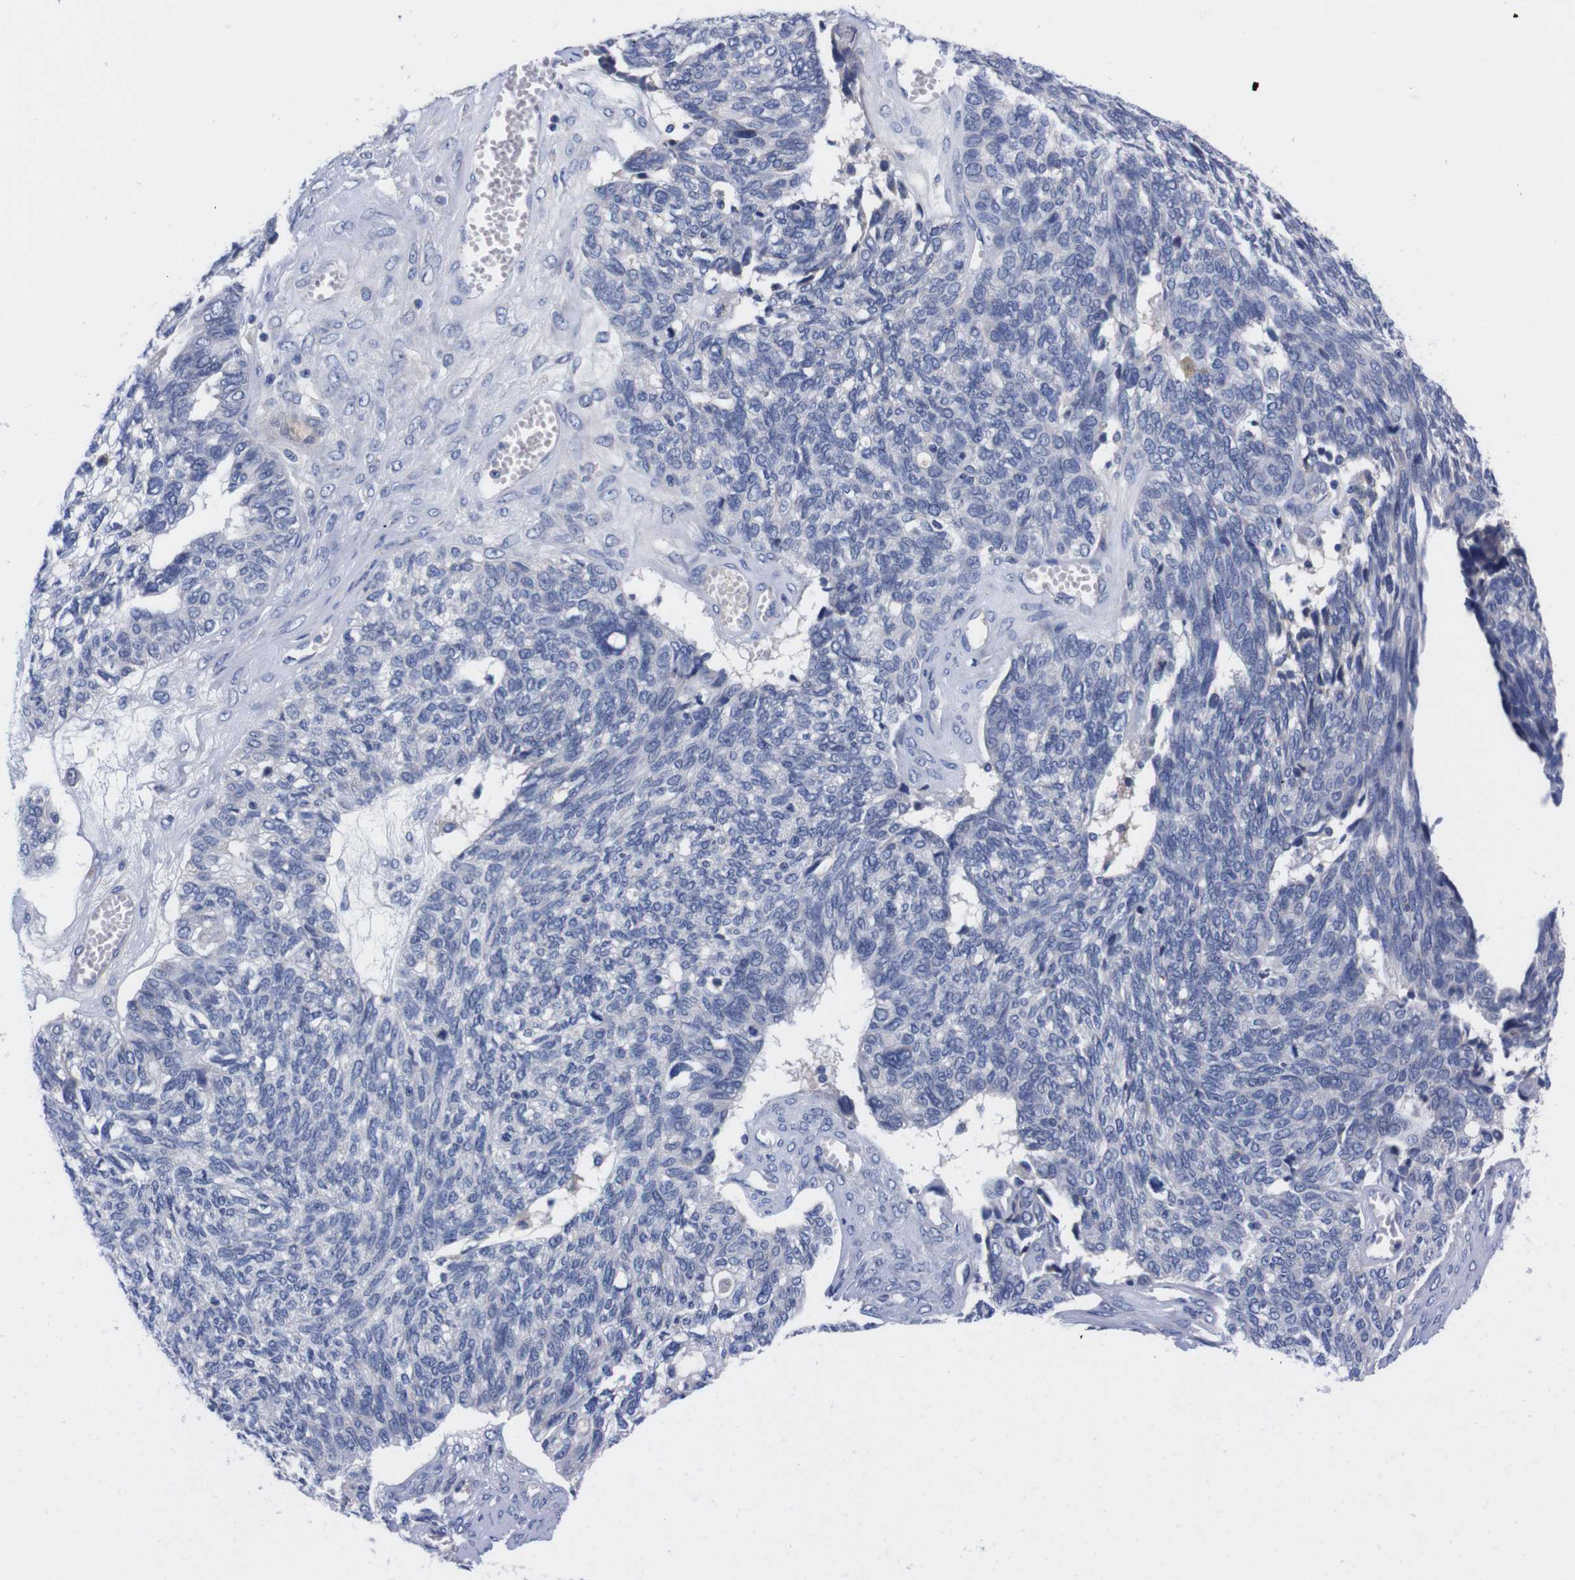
{"staining": {"intensity": "negative", "quantity": "none", "location": "none"}, "tissue": "ovarian cancer", "cell_type": "Tumor cells", "image_type": "cancer", "snomed": [{"axis": "morphology", "description": "Cystadenocarcinoma, serous, NOS"}, {"axis": "topography", "description": "Ovary"}], "caption": "DAB immunohistochemical staining of ovarian cancer (serous cystadenocarcinoma) reveals no significant positivity in tumor cells.", "gene": "FAM210A", "patient": {"sex": "female", "age": 79}}